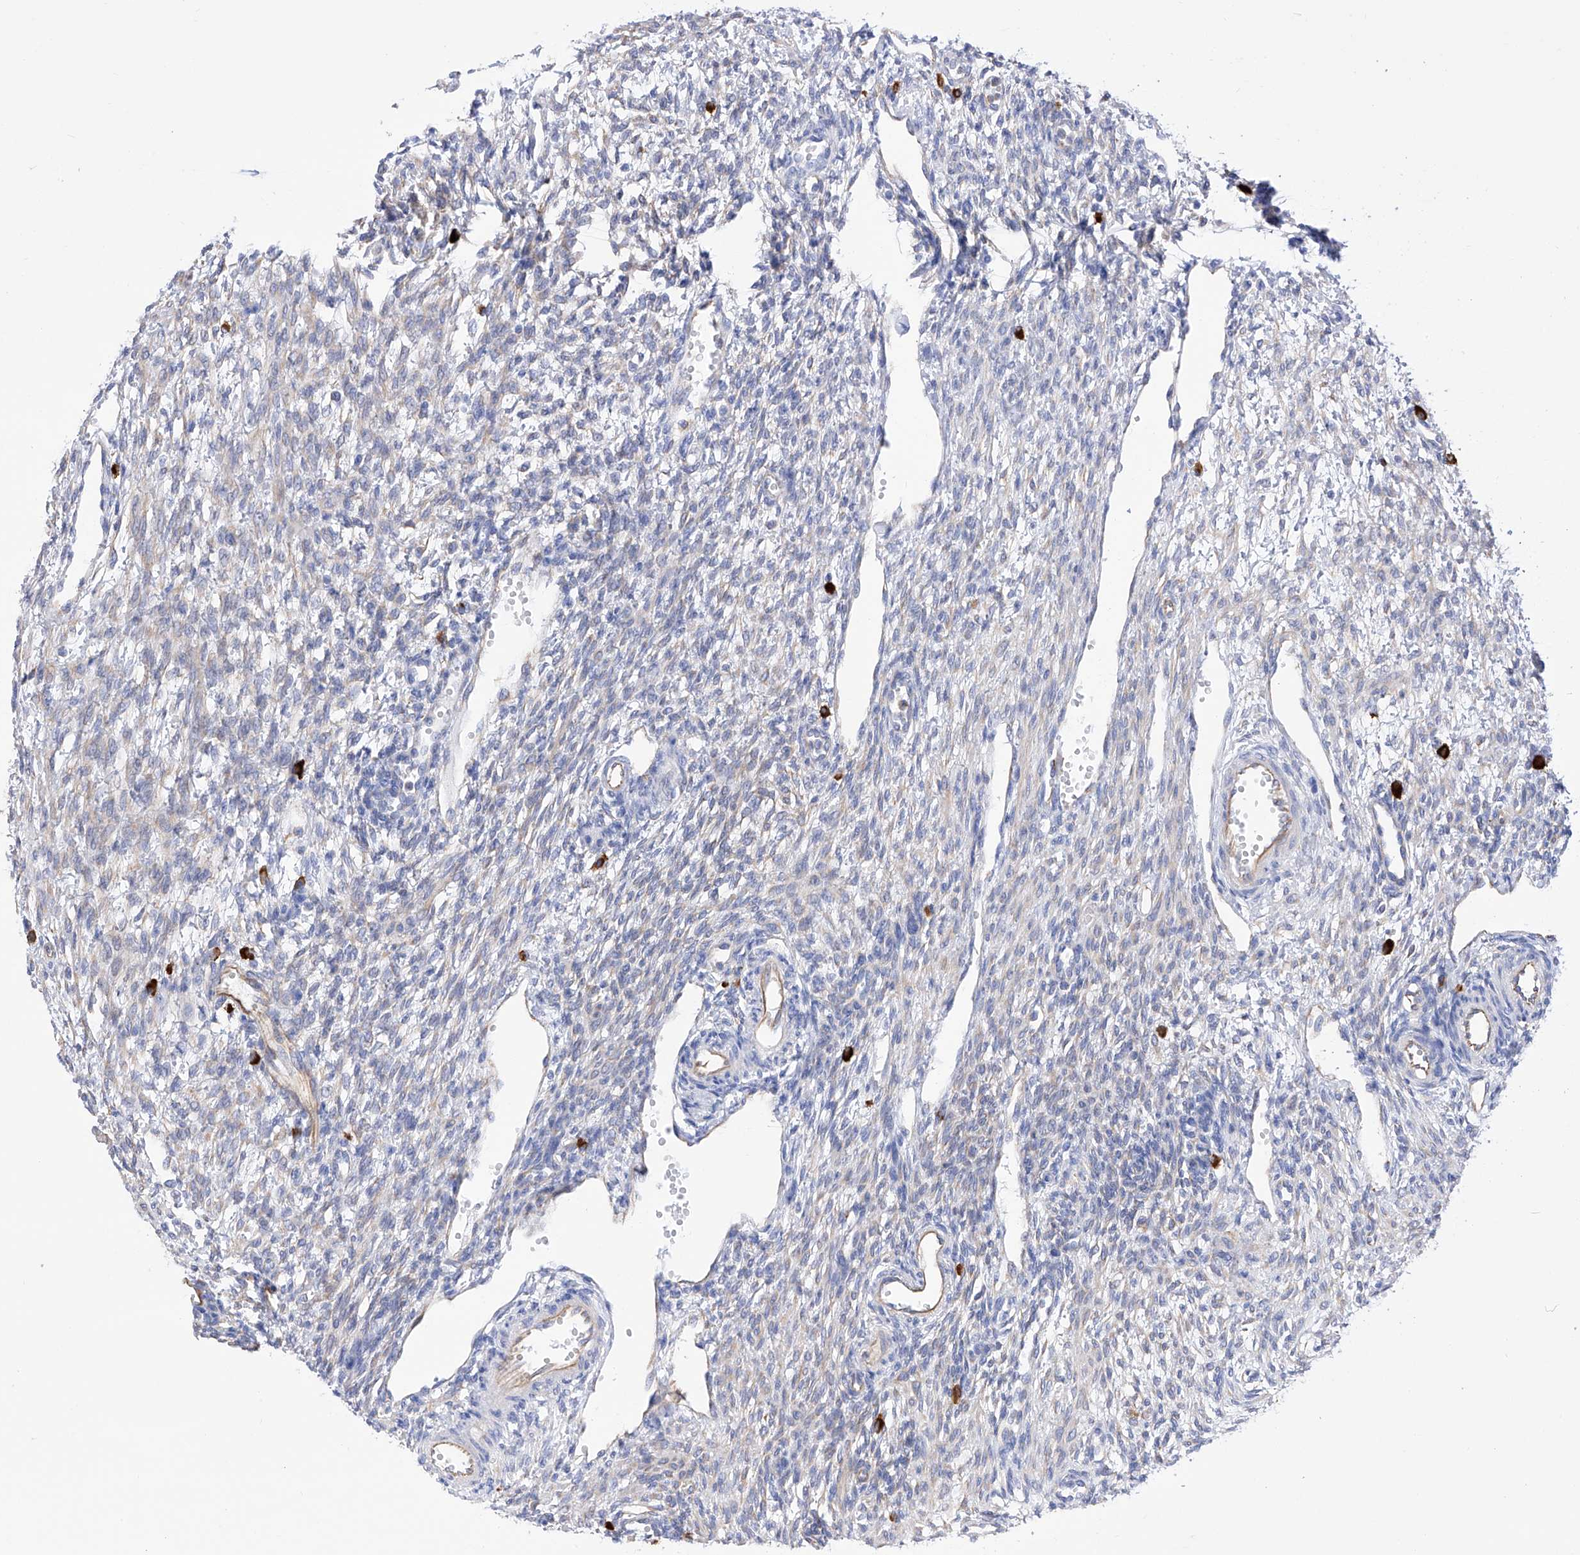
{"staining": {"intensity": "negative", "quantity": "none", "location": "none"}, "tissue": "ovary", "cell_type": "Ovarian stroma cells", "image_type": "normal", "snomed": [{"axis": "morphology", "description": "Normal tissue, NOS"}, {"axis": "morphology", "description": "Cyst, NOS"}, {"axis": "topography", "description": "Ovary"}], "caption": "Ovarian stroma cells are negative for protein expression in normal human ovary. The staining is performed using DAB (3,3'-diaminobenzidine) brown chromogen with nuclei counter-stained in using hematoxylin.", "gene": "FLG", "patient": {"sex": "female", "age": 33}}